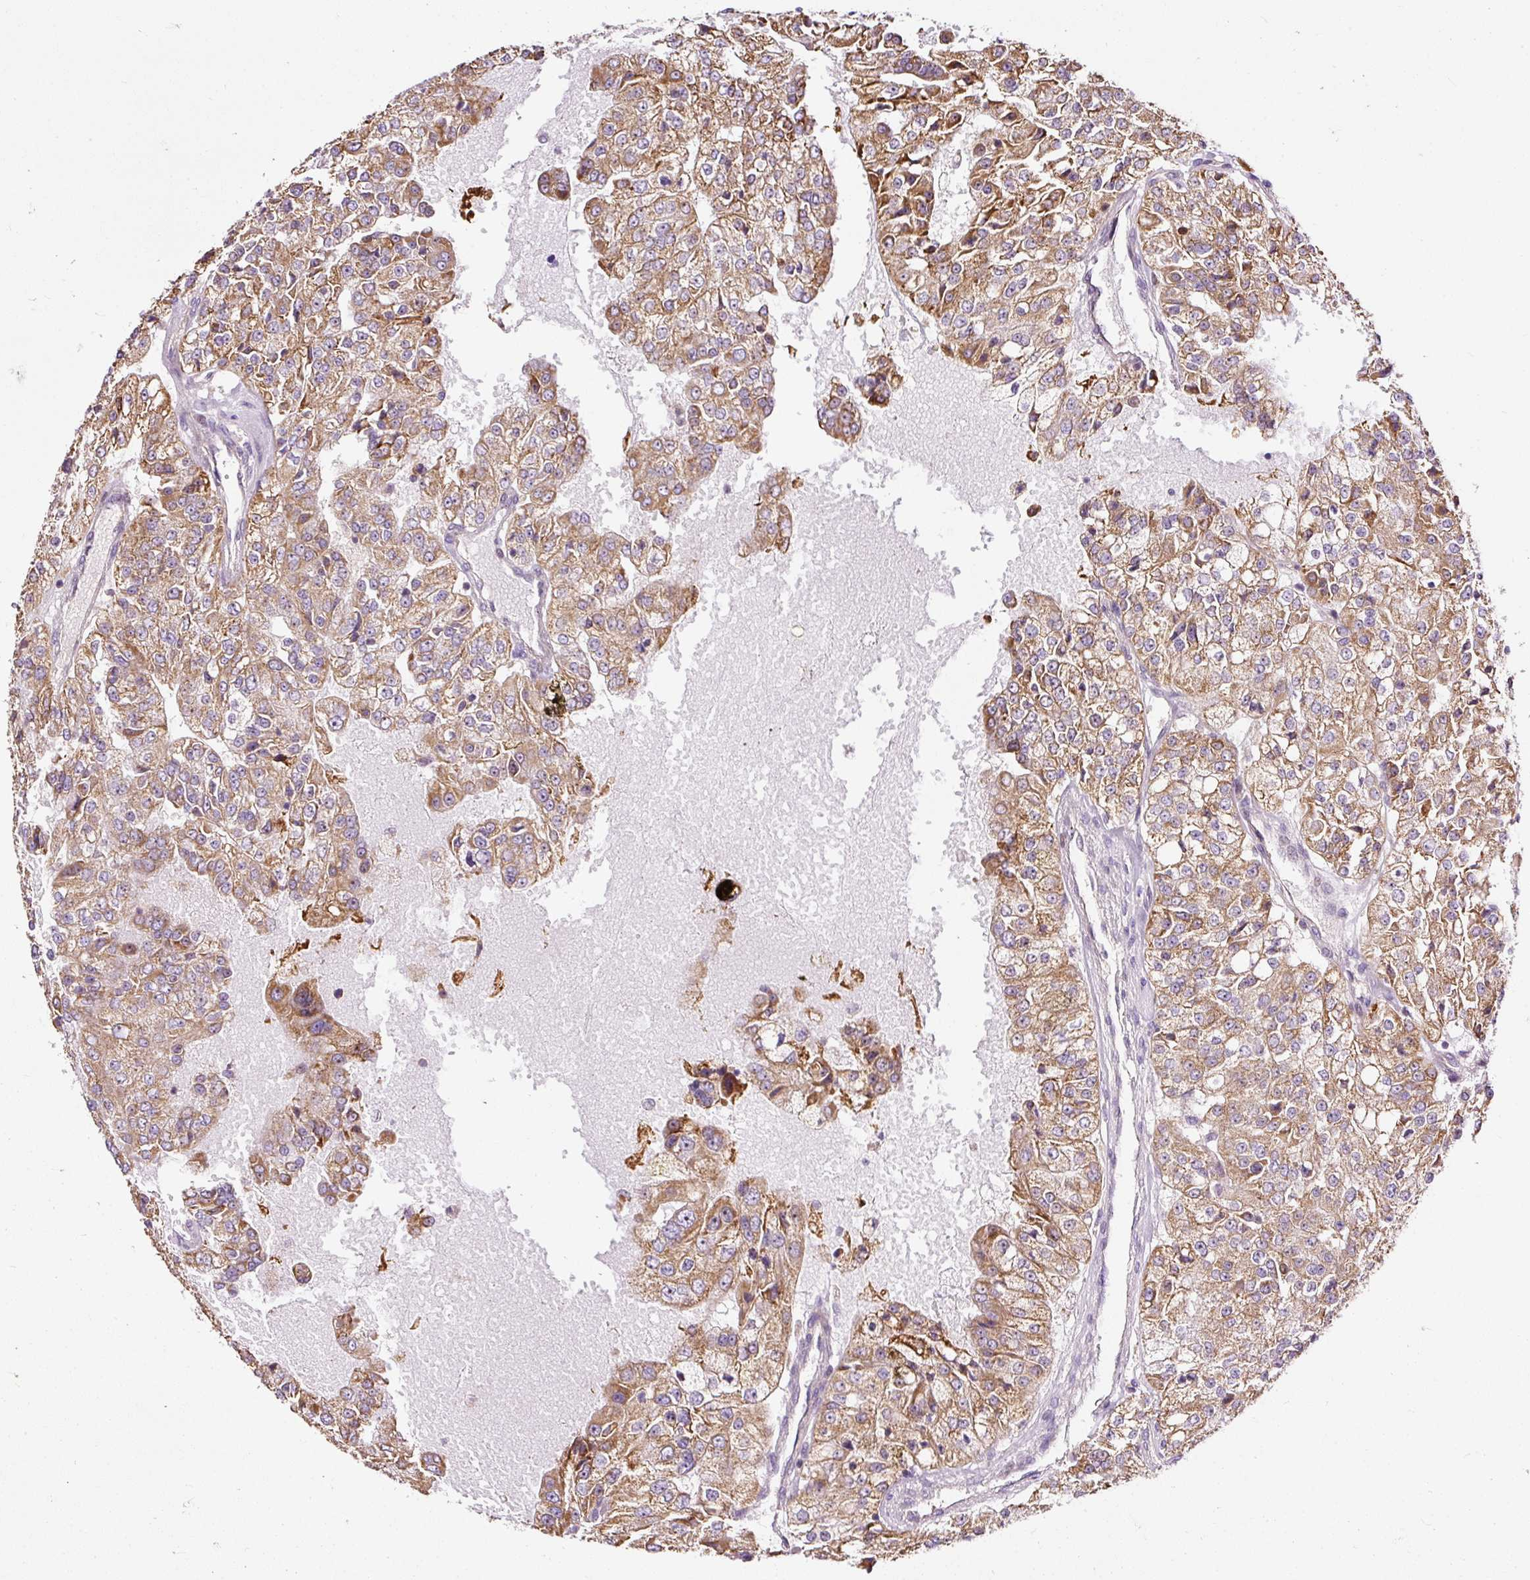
{"staining": {"intensity": "moderate", "quantity": ">75%", "location": "cytoplasmic/membranous"}, "tissue": "renal cancer", "cell_type": "Tumor cells", "image_type": "cancer", "snomed": [{"axis": "morphology", "description": "Adenocarcinoma, NOS"}, {"axis": "topography", "description": "Kidney"}], "caption": "A medium amount of moderate cytoplasmic/membranous positivity is appreciated in about >75% of tumor cells in renal adenocarcinoma tissue. (brown staining indicates protein expression, while blue staining denotes nuclei).", "gene": "BOLA3", "patient": {"sex": "female", "age": 63}}